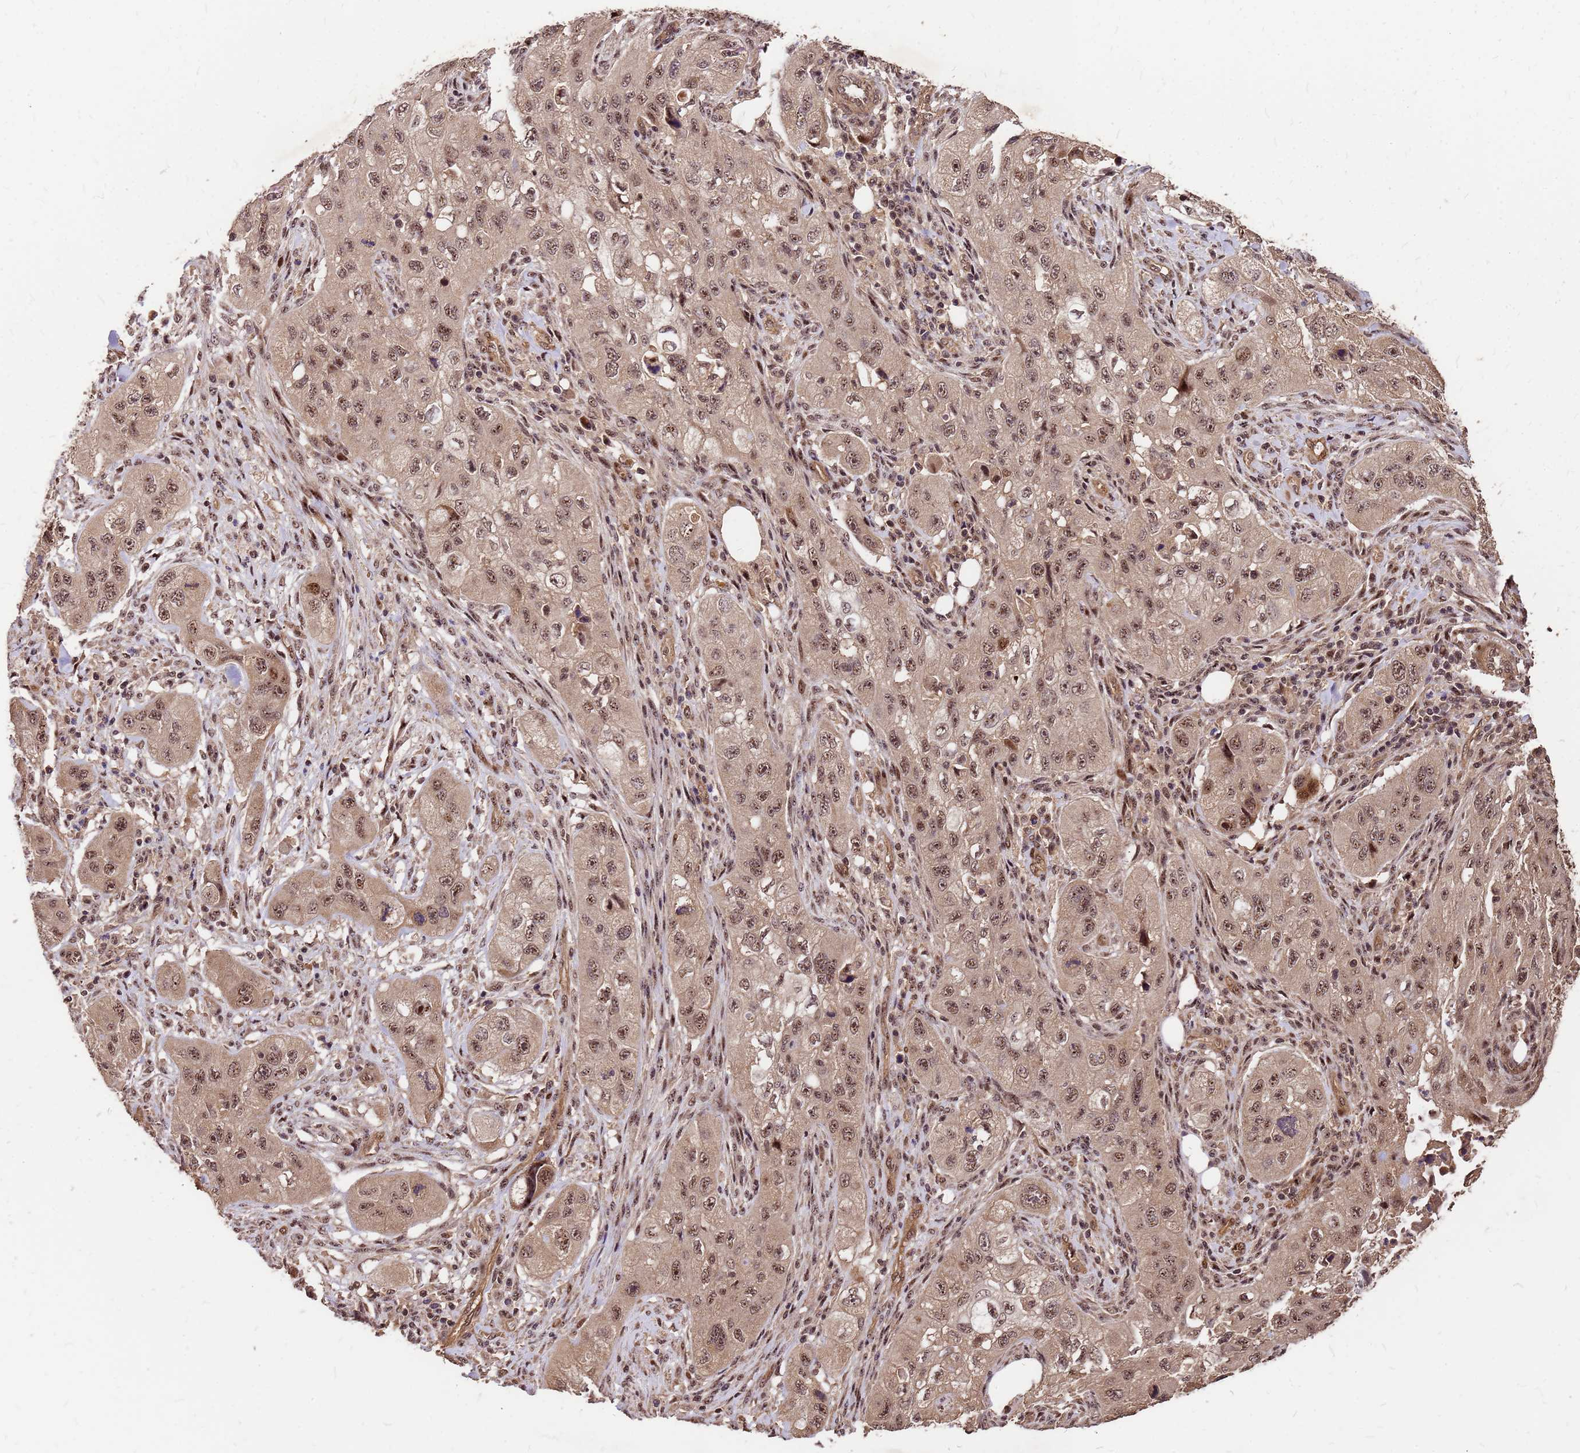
{"staining": {"intensity": "moderate", "quantity": ">75%", "location": "nuclear"}, "tissue": "skin cancer", "cell_type": "Tumor cells", "image_type": "cancer", "snomed": [{"axis": "morphology", "description": "Squamous cell carcinoma, NOS"}, {"axis": "topography", "description": "Skin"}, {"axis": "topography", "description": "Subcutis"}], "caption": "Immunohistochemical staining of human squamous cell carcinoma (skin) reveals medium levels of moderate nuclear expression in about >75% of tumor cells.", "gene": "GPATCH8", "patient": {"sex": "male", "age": 73}}